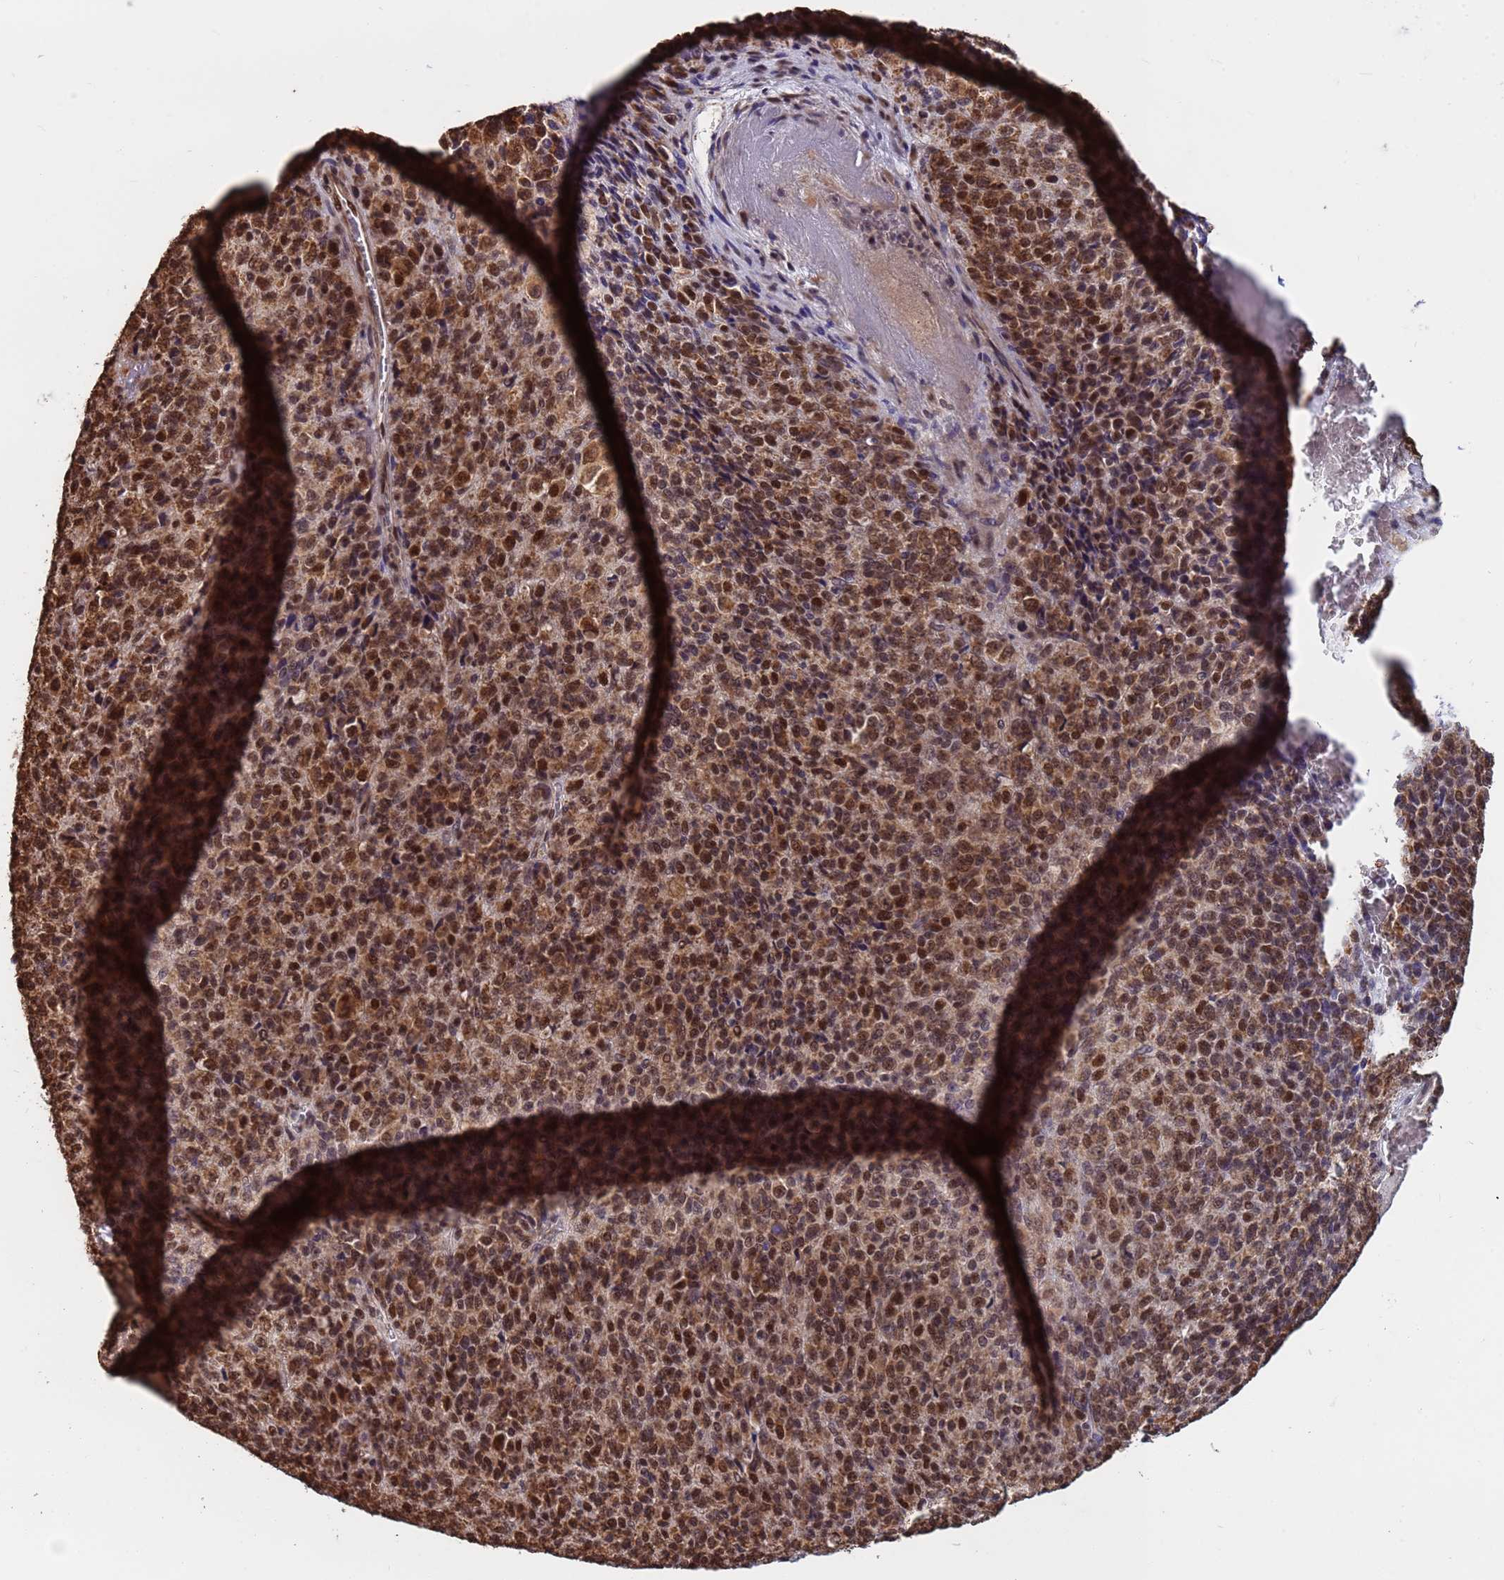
{"staining": {"intensity": "moderate", "quantity": ">75%", "location": "nuclear"}, "tissue": "melanoma", "cell_type": "Tumor cells", "image_type": "cancer", "snomed": [{"axis": "morphology", "description": "Malignant melanoma, Metastatic site"}, {"axis": "topography", "description": "Brain"}], "caption": "Protein staining of melanoma tissue exhibits moderate nuclear positivity in approximately >75% of tumor cells.", "gene": "DENND2B", "patient": {"sex": "female", "age": 56}}